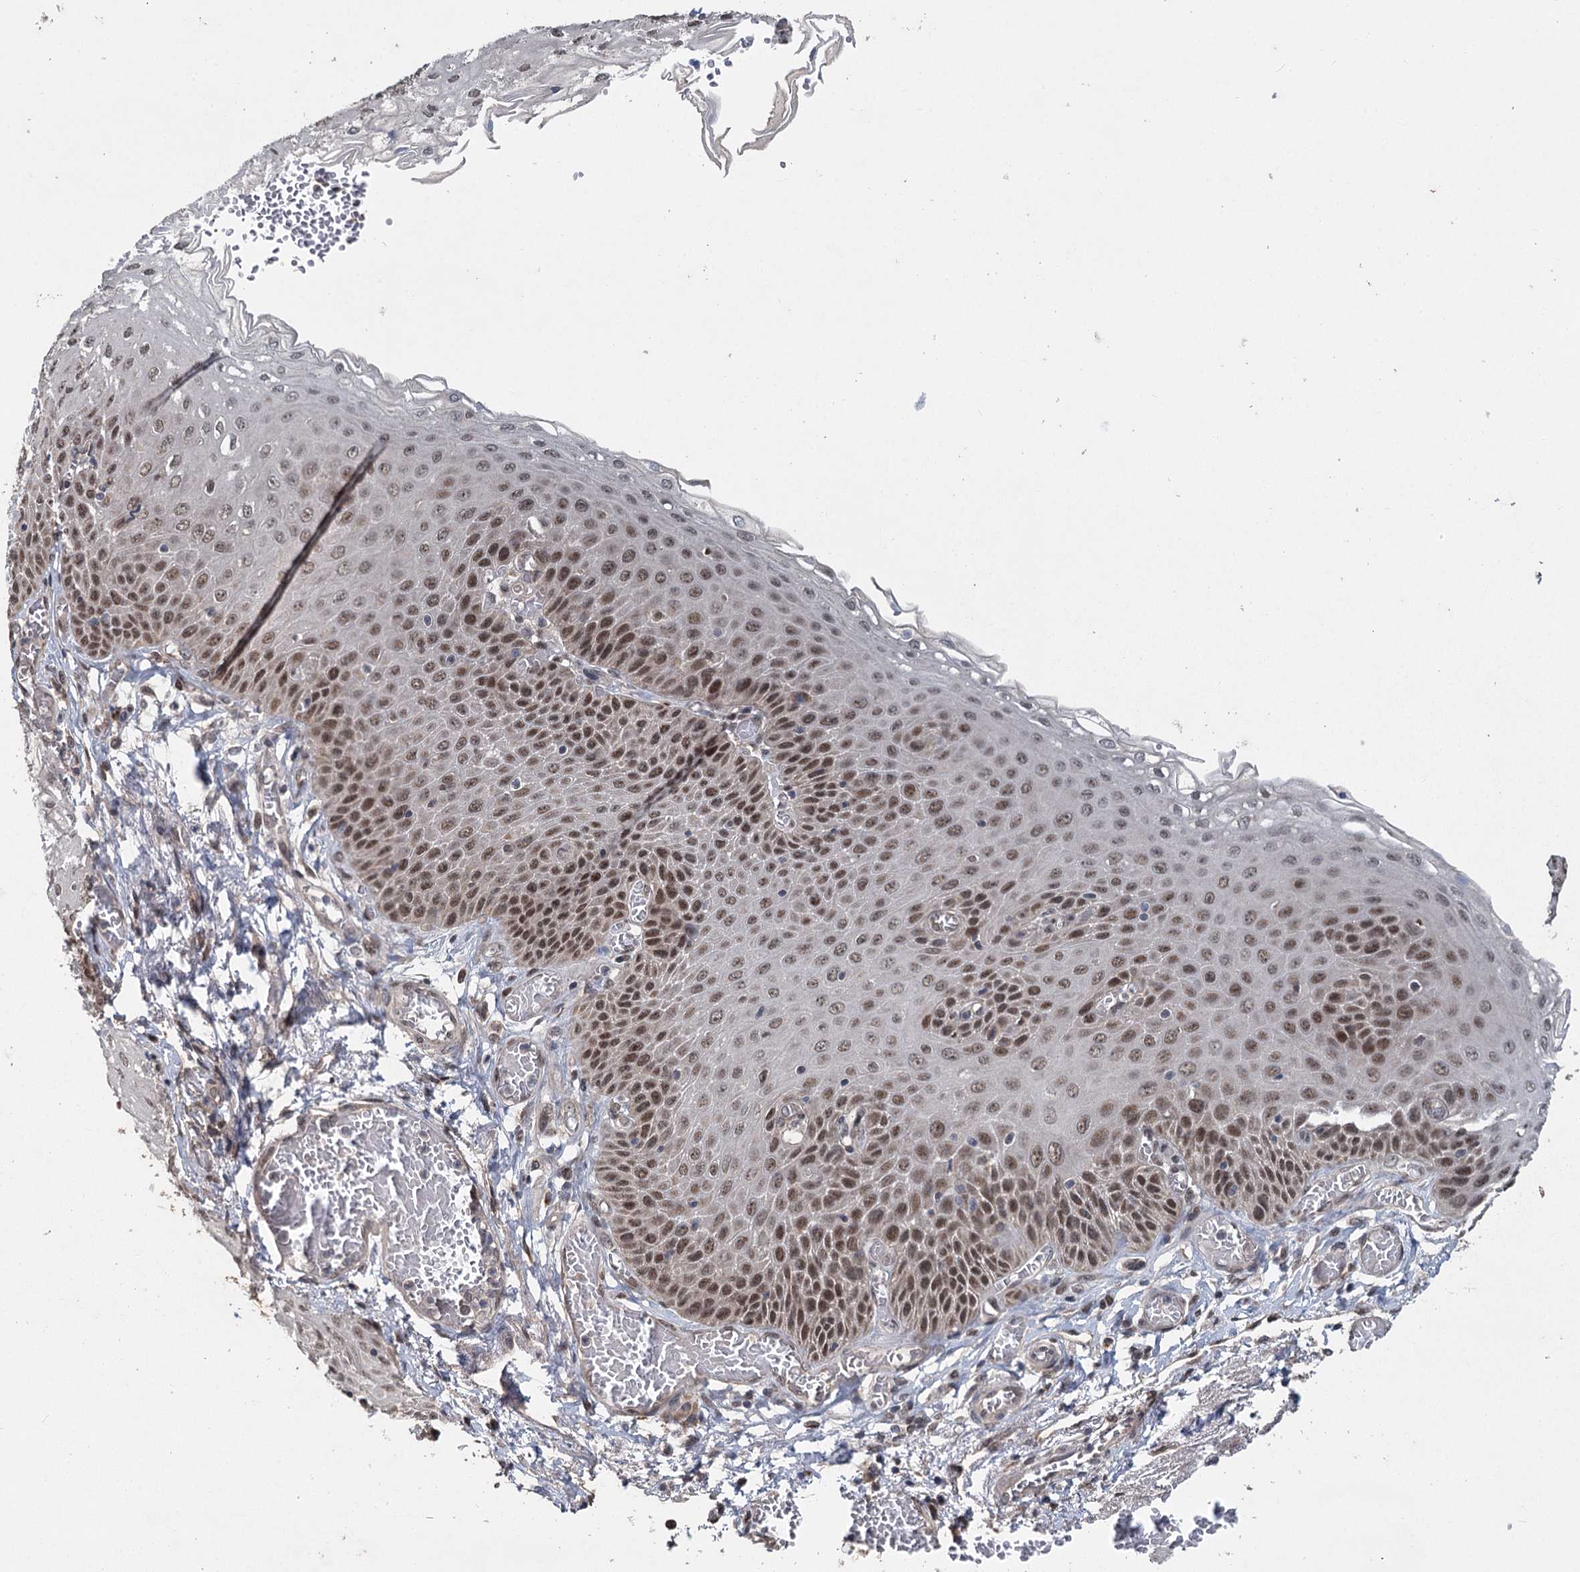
{"staining": {"intensity": "moderate", "quantity": ">75%", "location": "nuclear"}, "tissue": "esophagus", "cell_type": "Squamous epithelial cells", "image_type": "normal", "snomed": [{"axis": "morphology", "description": "Normal tissue, NOS"}, {"axis": "topography", "description": "Esophagus"}], "caption": "Protein staining by immunohistochemistry (IHC) exhibits moderate nuclear staining in about >75% of squamous epithelial cells in unremarkable esophagus. The protein is stained brown, and the nuclei are stained in blue (DAB IHC with brightfield microscopy, high magnification).", "gene": "MYG1", "patient": {"sex": "male", "age": 81}}